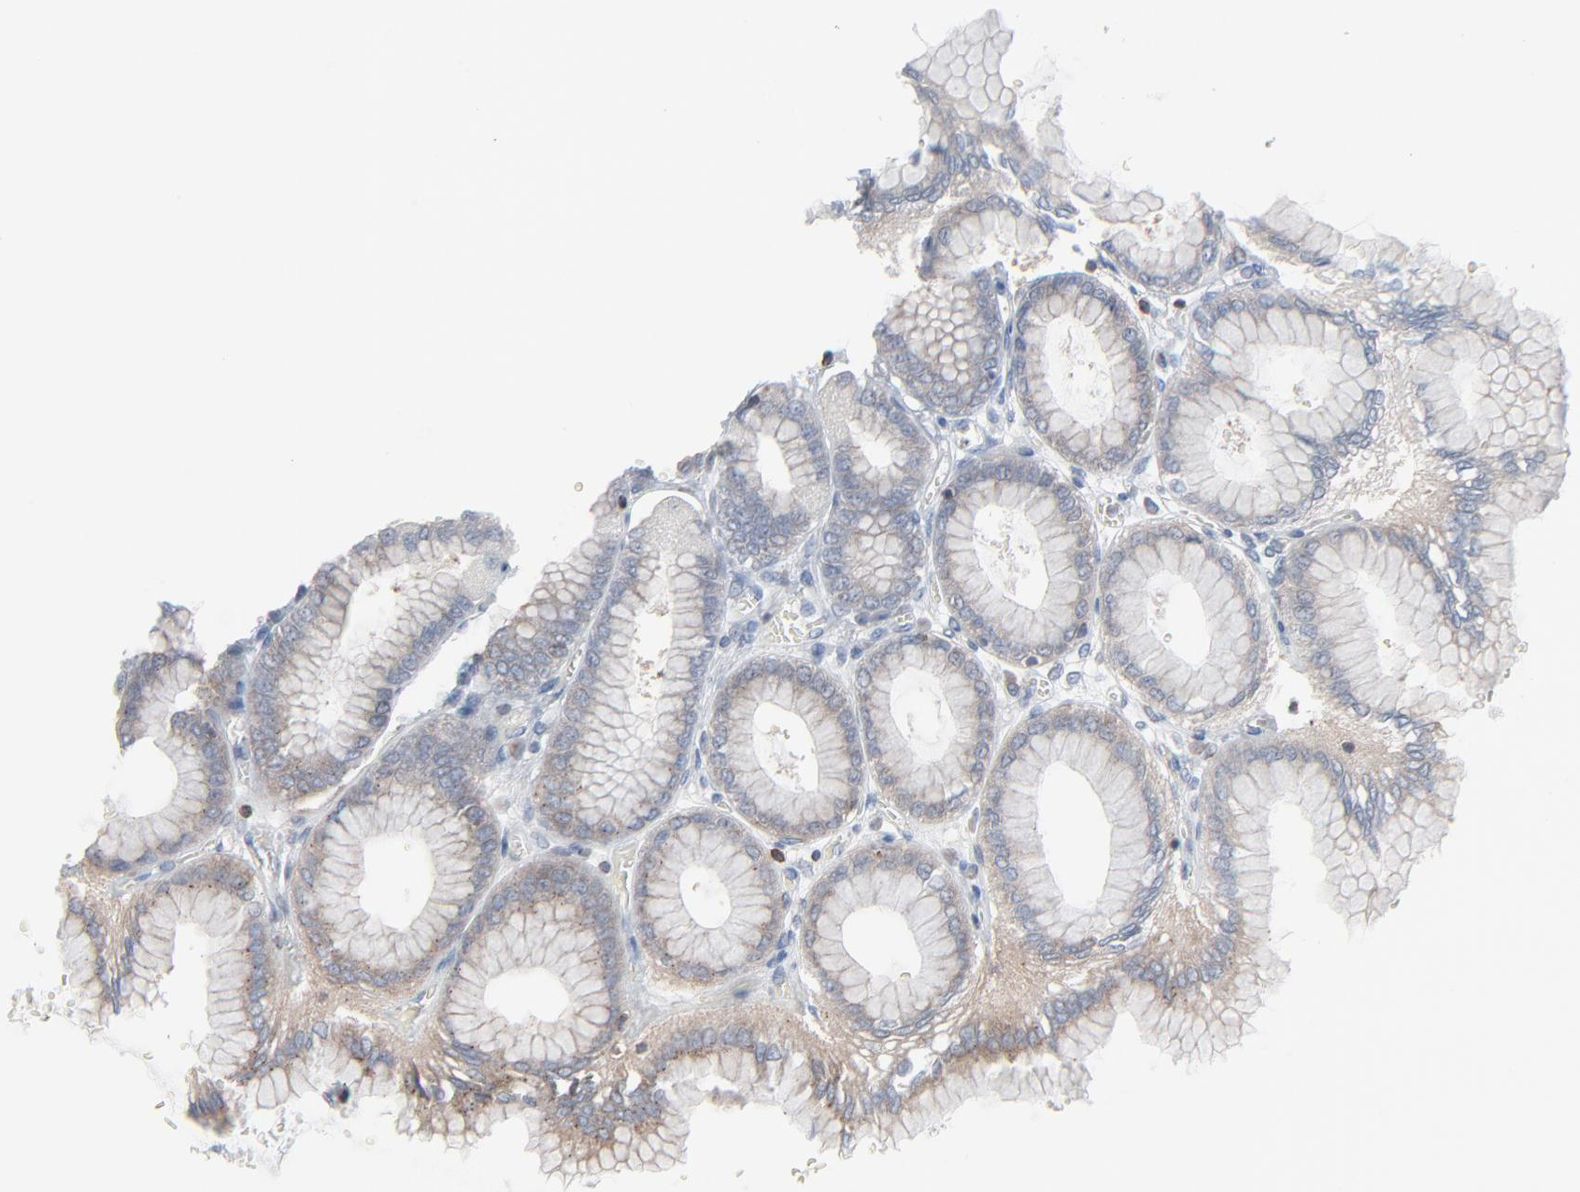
{"staining": {"intensity": "moderate", "quantity": ">75%", "location": "cytoplasmic/membranous"}, "tissue": "stomach", "cell_type": "Glandular cells", "image_type": "normal", "snomed": [{"axis": "morphology", "description": "Normal tissue, NOS"}, {"axis": "topography", "description": "Stomach, upper"}], "caption": "This is a histology image of immunohistochemistry staining of normal stomach, which shows moderate positivity in the cytoplasmic/membranous of glandular cells.", "gene": "OPTN", "patient": {"sex": "female", "age": 56}}